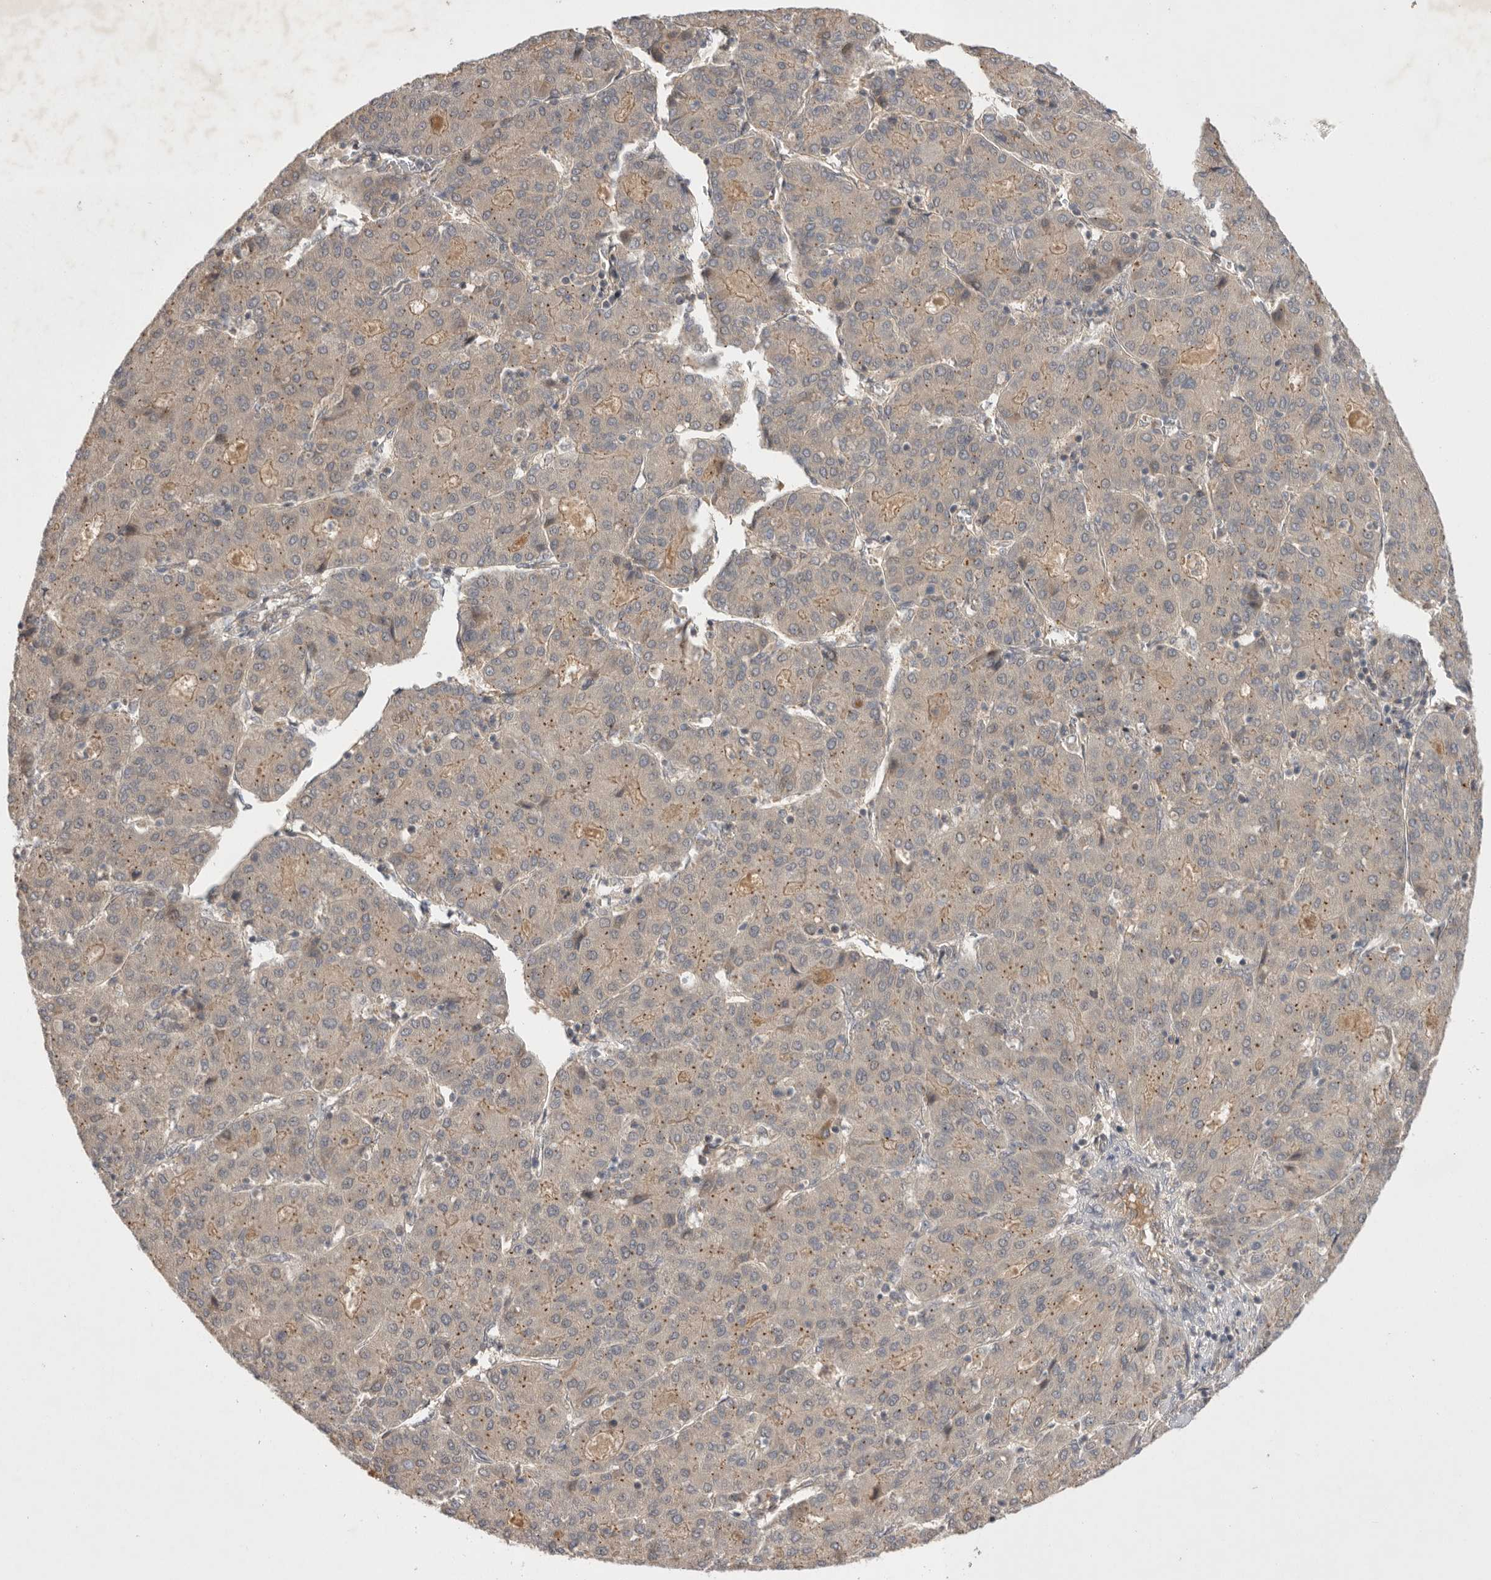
{"staining": {"intensity": "weak", "quantity": ">75%", "location": "cytoplasmic/membranous"}, "tissue": "liver cancer", "cell_type": "Tumor cells", "image_type": "cancer", "snomed": [{"axis": "morphology", "description": "Carcinoma, Hepatocellular, NOS"}, {"axis": "topography", "description": "Liver"}], "caption": "Tumor cells exhibit low levels of weak cytoplasmic/membranous staining in about >75% of cells in human liver hepatocellular carcinoma.", "gene": "NRCAM", "patient": {"sex": "male", "age": 65}}